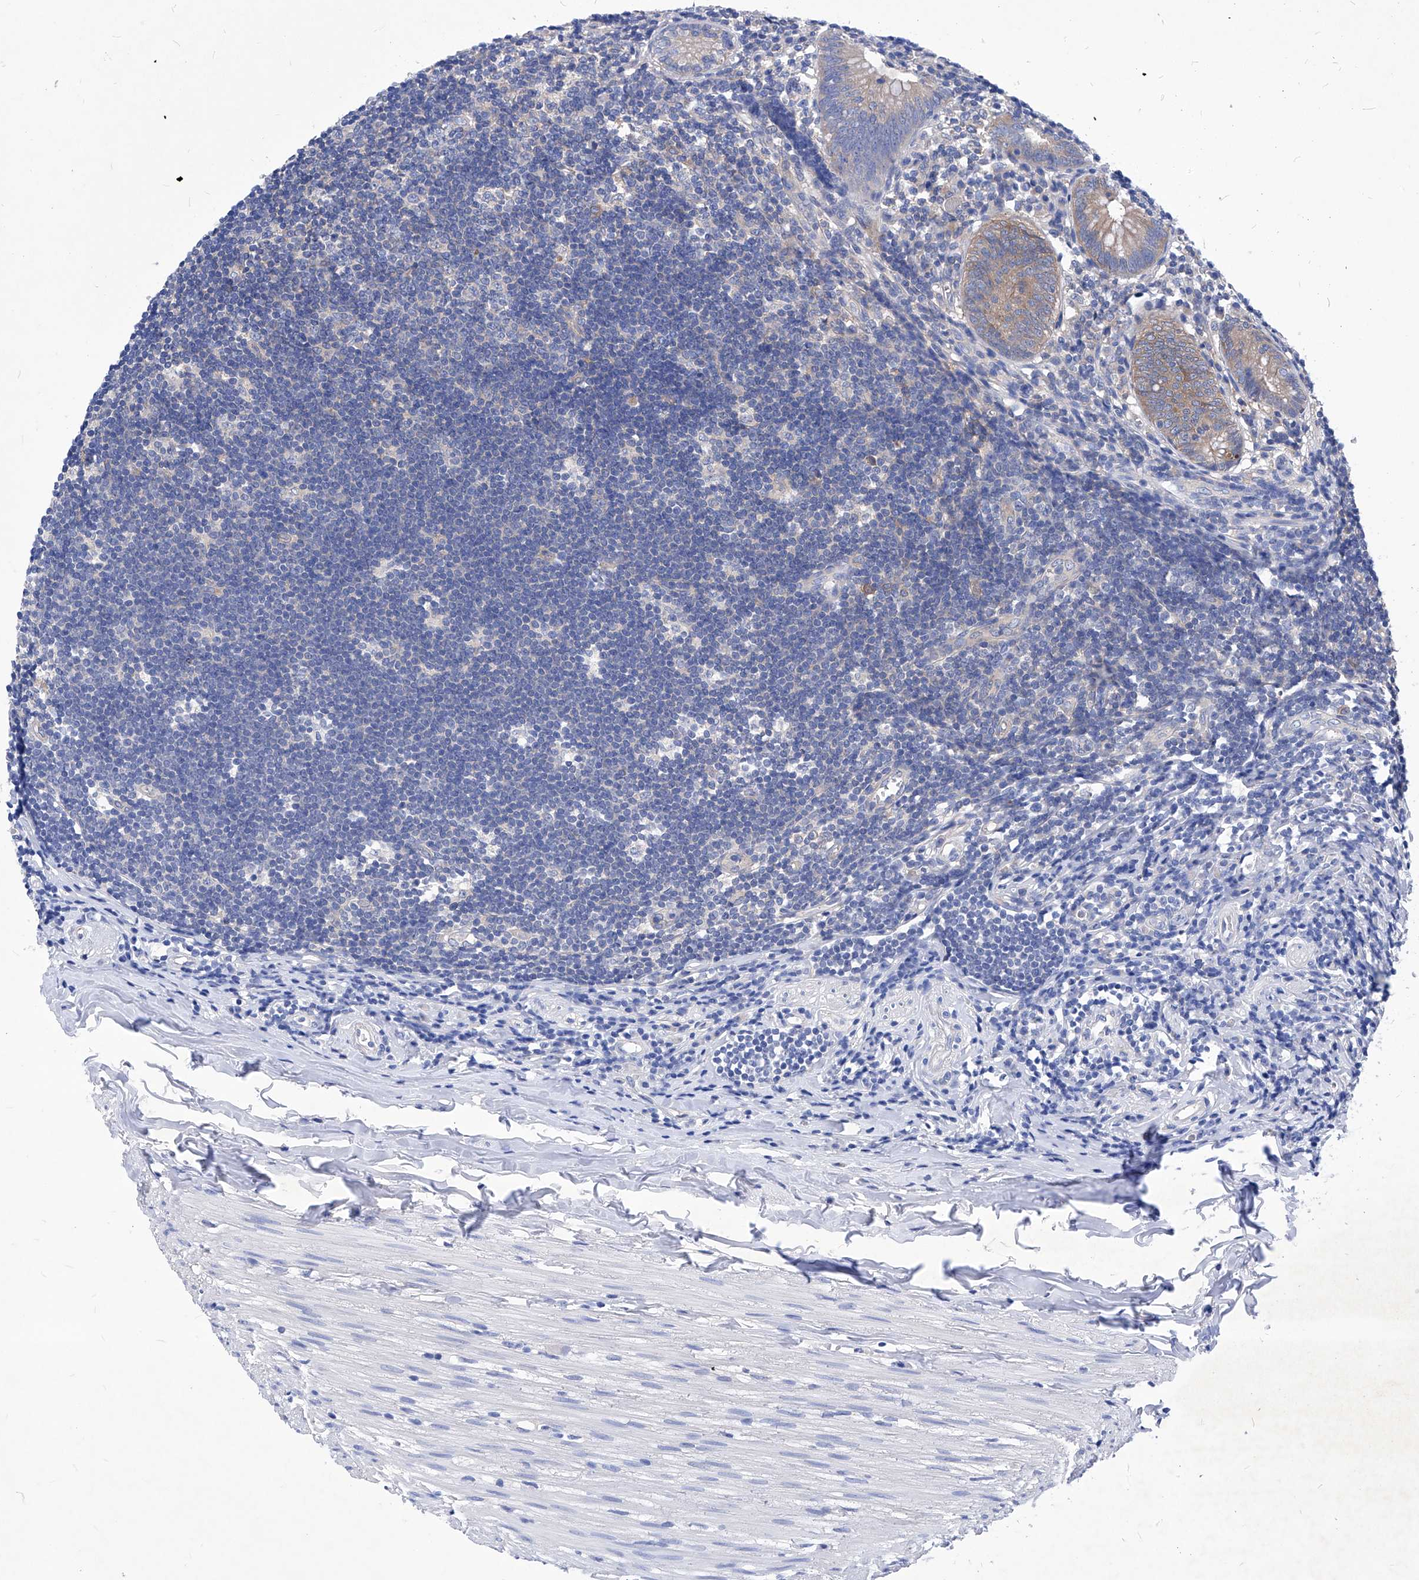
{"staining": {"intensity": "moderate", "quantity": ">75%", "location": "cytoplasmic/membranous"}, "tissue": "appendix", "cell_type": "Glandular cells", "image_type": "normal", "snomed": [{"axis": "morphology", "description": "Normal tissue, NOS"}, {"axis": "topography", "description": "Appendix"}], "caption": "A brown stain labels moderate cytoplasmic/membranous staining of a protein in glandular cells of unremarkable appendix. The staining was performed using DAB (3,3'-diaminobenzidine) to visualize the protein expression in brown, while the nuclei were stained in blue with hematoxylin (Magnification: 20x).", "gene": "XPNPEP1", "patient": {"sex": "female", "age": 54}}